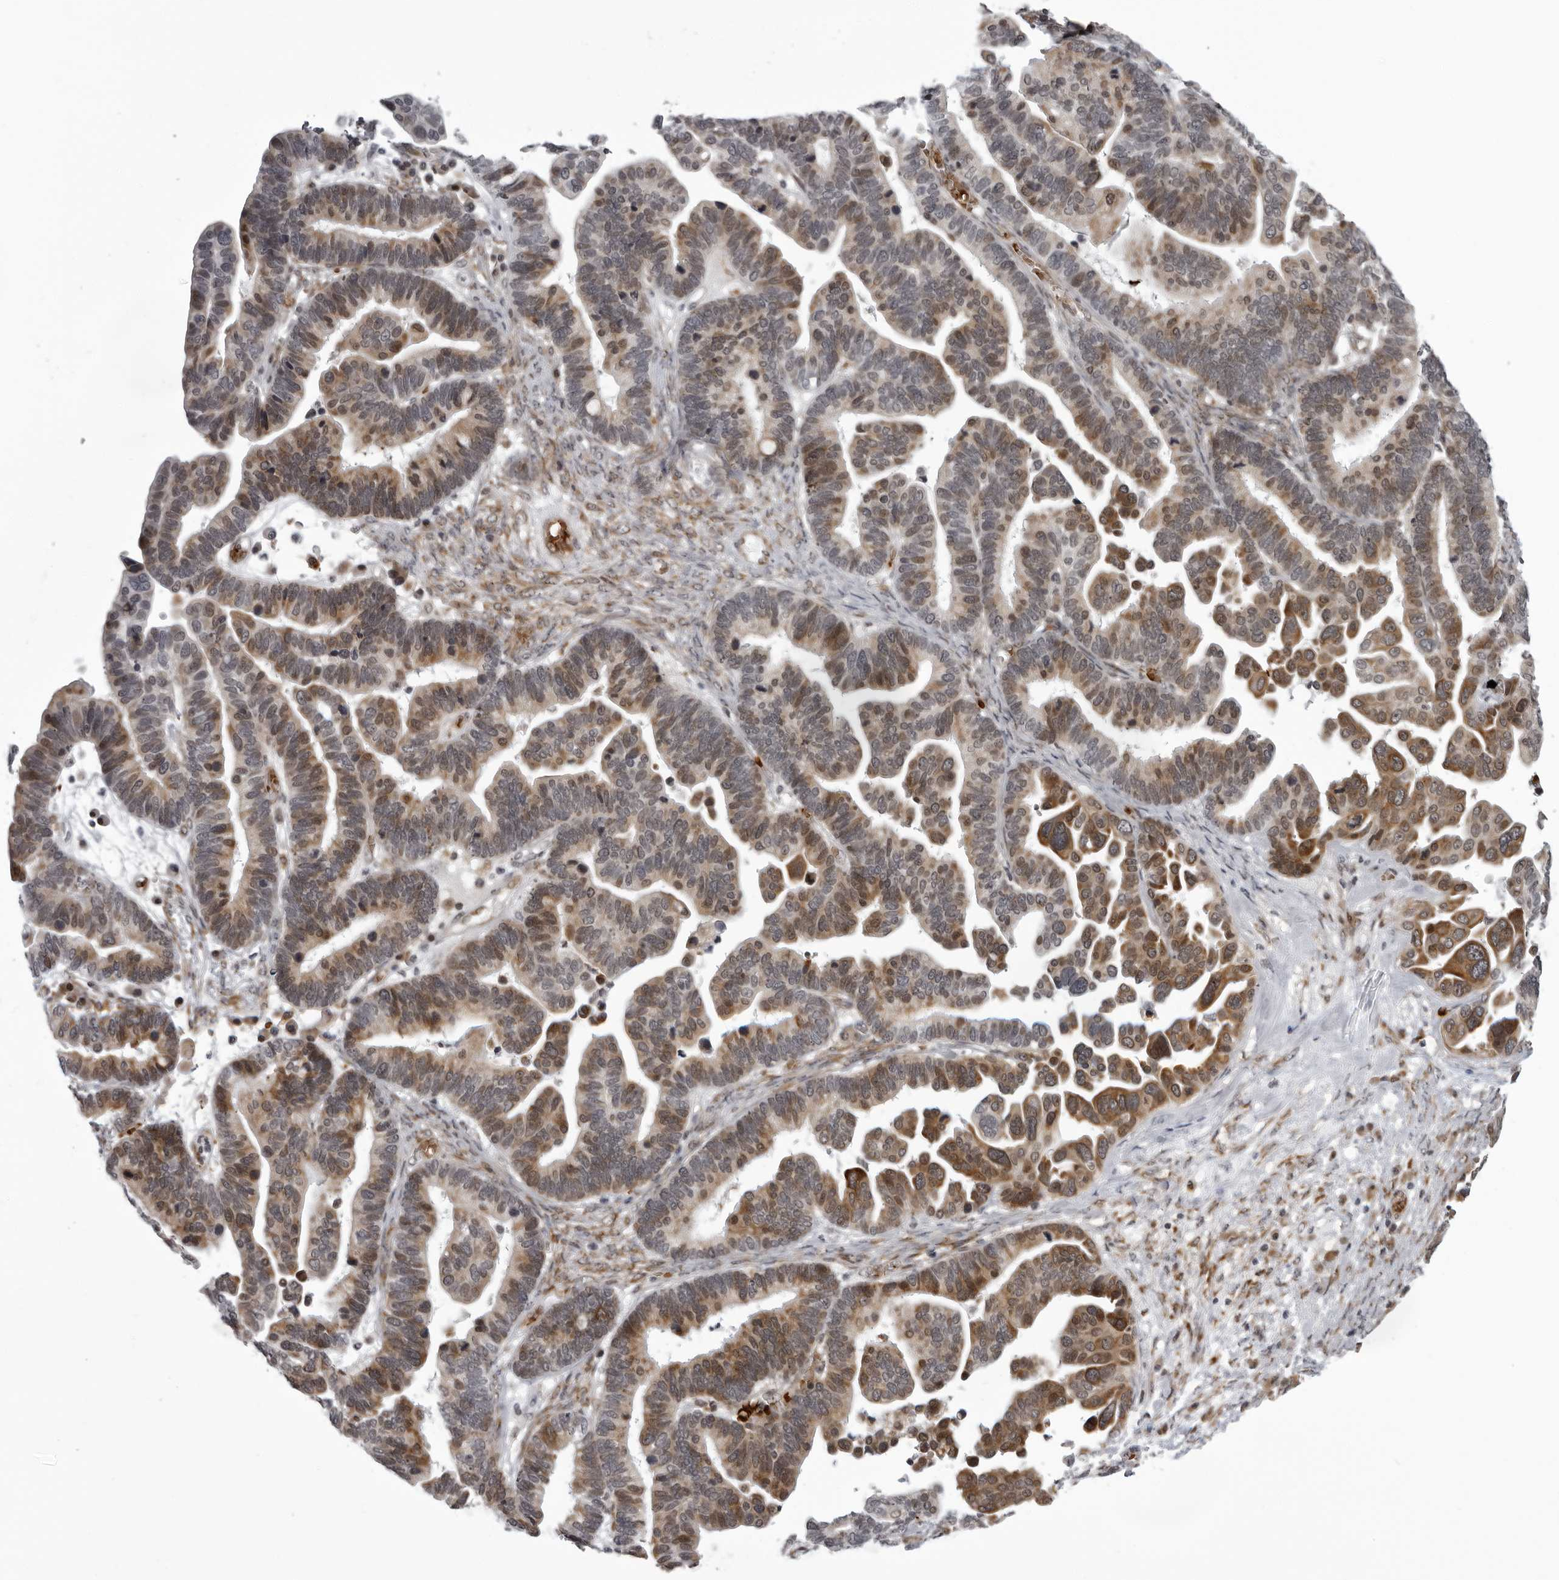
{"staining": {"intensity": "moderate", "quantity": ">75%", "location": "cytoplasmic/membranous,nuclear"}, "tissue": "ovarian cancer", "cell_type": "Tumor cells", "image_type": "cancer", "snomed": [{"axis": "morphology", "description": "Cystadenocarcinoma, serous, NOS"}, {"axis": "topography", "description": "Ovary"}], "caption": "Human ovarian serous cystadenocarcinoma stained with a protein marker demonstrates moderate staining in tumor cells.", "gene": "THOP1", "patient": {"sex": "female", "age": 56}}